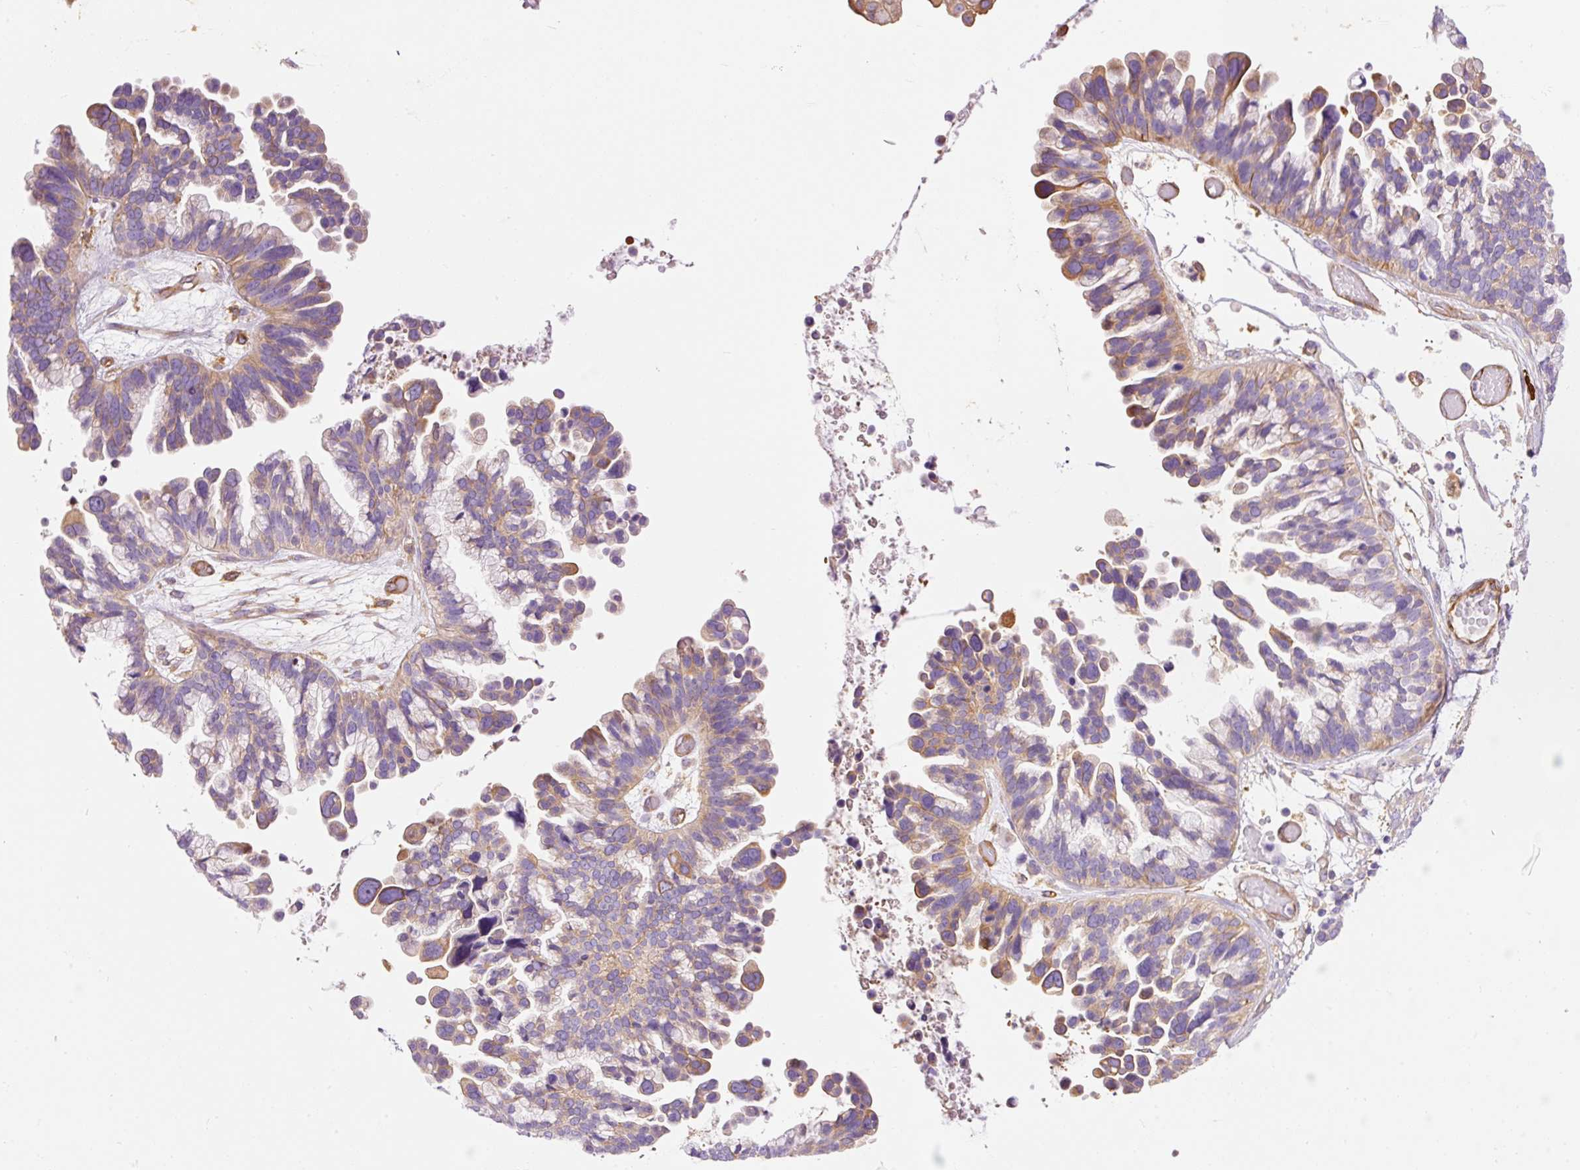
{"staining": {"intensity": "moderate", "quantity": "<25%", "location": "cytoplasmic/membranous"}, "tissue": "ovarian cancer", "cell_type": "Tumor cells", "image_type": "cancer", "snomed": [{"axis": "morphology", "description": "Cystadenocarcinoma, serous, NOS"}, {"axis": "topography", "description": "Ovary"}], "caption": "Ovarian cancer stained with a protein marker exhibits moderate staining in tumor cells.", "gene": "IL10RB", "patient": {"sex": "female", "age": 56}}